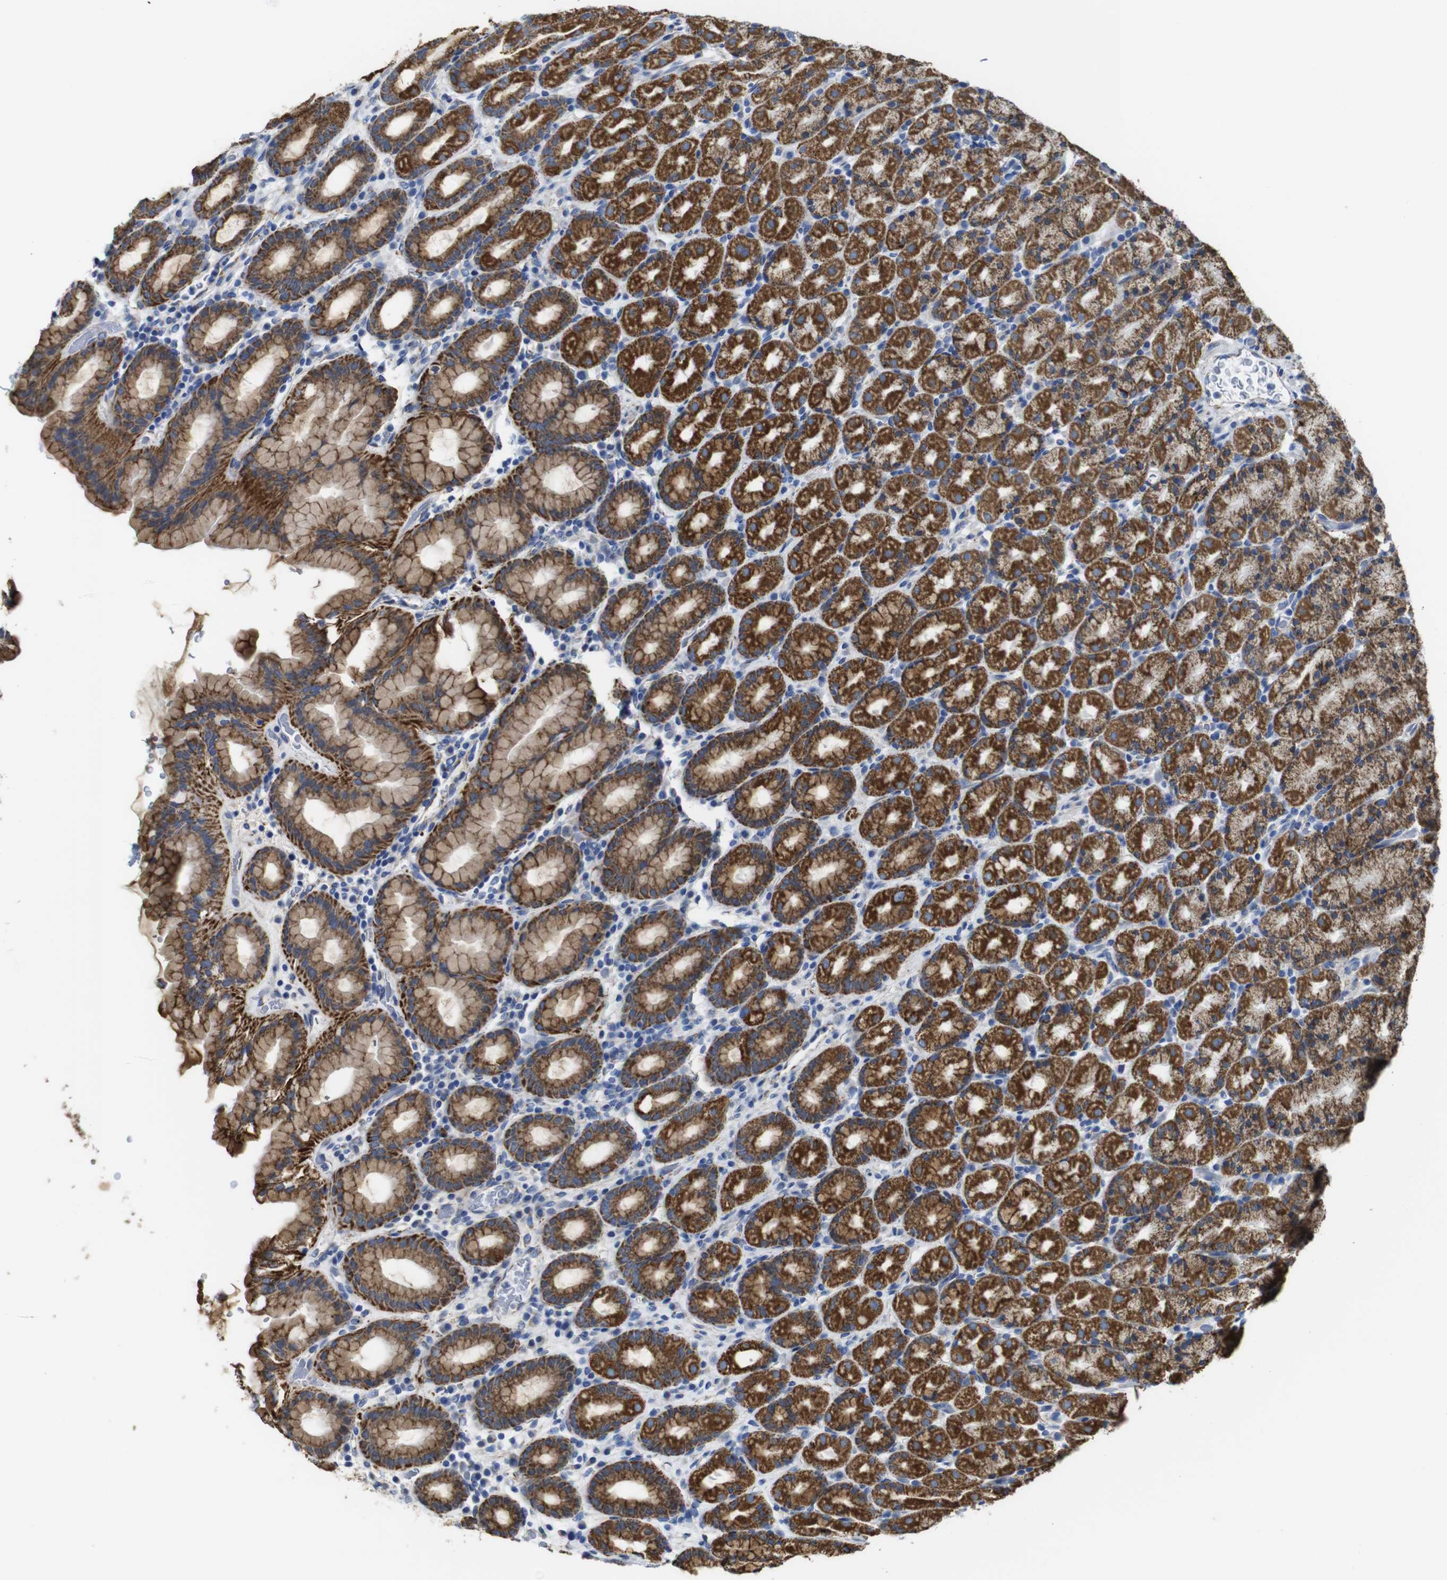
{"staining": {"intensity": "strong", "quantity": "25%-75%", "location": "cytoplasmic/membranous"}, "tissue": "stomach", "cell_type": "Glandular cells", "image_type": "normal", "snomed": [{"axis": "morphology", "description": "Normal tissue, NOS"}, {"axis": "topography", "description": "Stomach, upper"}], "caption": "An image showing strong cytoplasmic/membranous staining in about 25%-75% of glandular cells in unremarkable stomach, as visualized by brown immunohistochemical staining.", "gene": "MAOA", "patient": {"sex": "male", "age": 68}}